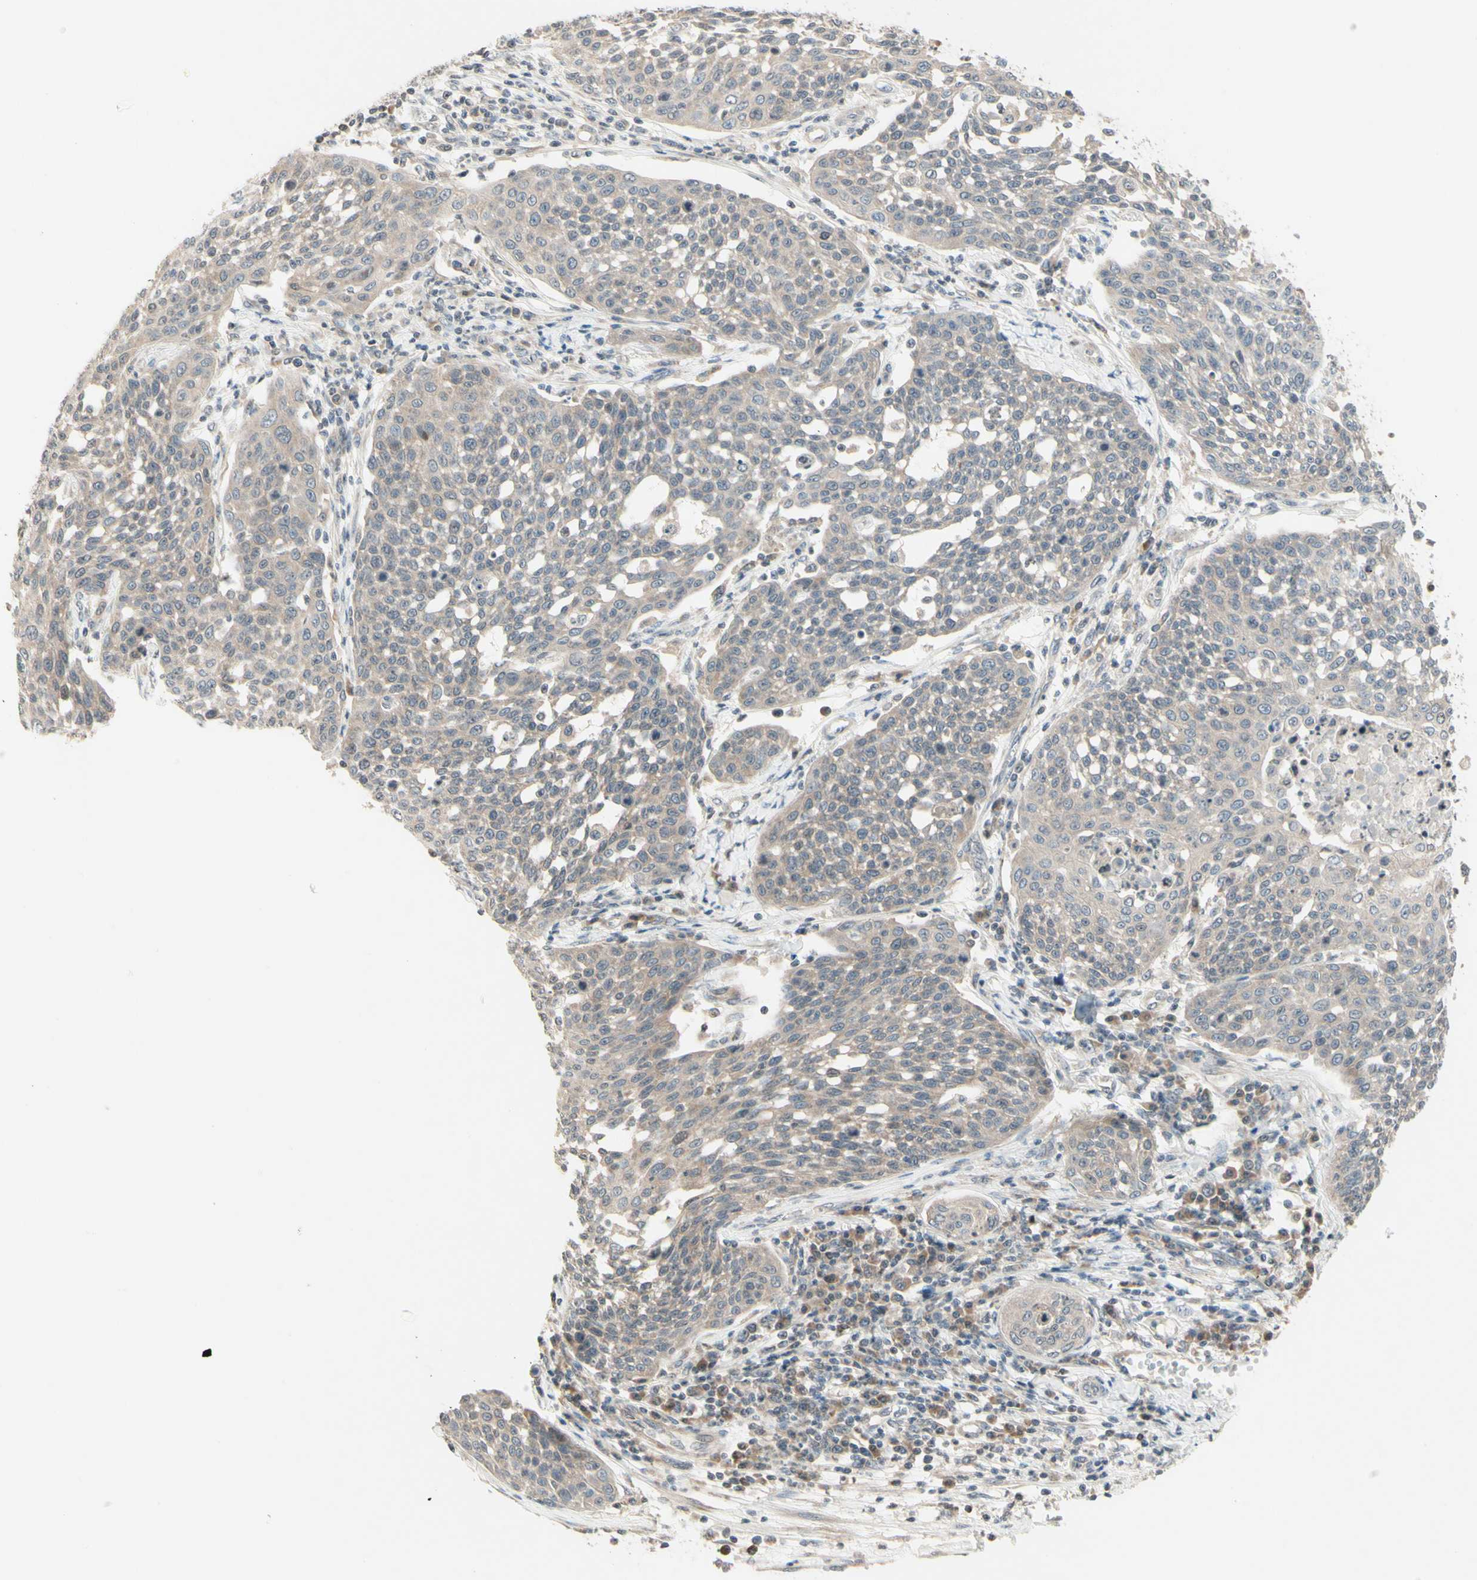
{"staining": {"intensity": "weak", "quantity": ">75%", "location": "cytoplasmic/membranous"}, "tissue": "cervical cancer", "cell_type": "Tumor cells", "image_type": "cancer", "snomed": [{"axis": "morphology", "description": "Squamous cell carcinoma, NOS"}, {"axis": "topography", "description": "Cervix"}], "caption": "Cervical cancer (squamous cell carcinoma) stained for a protein (brown) reveals weak cytoplasmic/membranous positive positivity in approximately >75% of tumor cells.", "gene": "ZW10", "patient": {"sex": "female", "age": 34}}